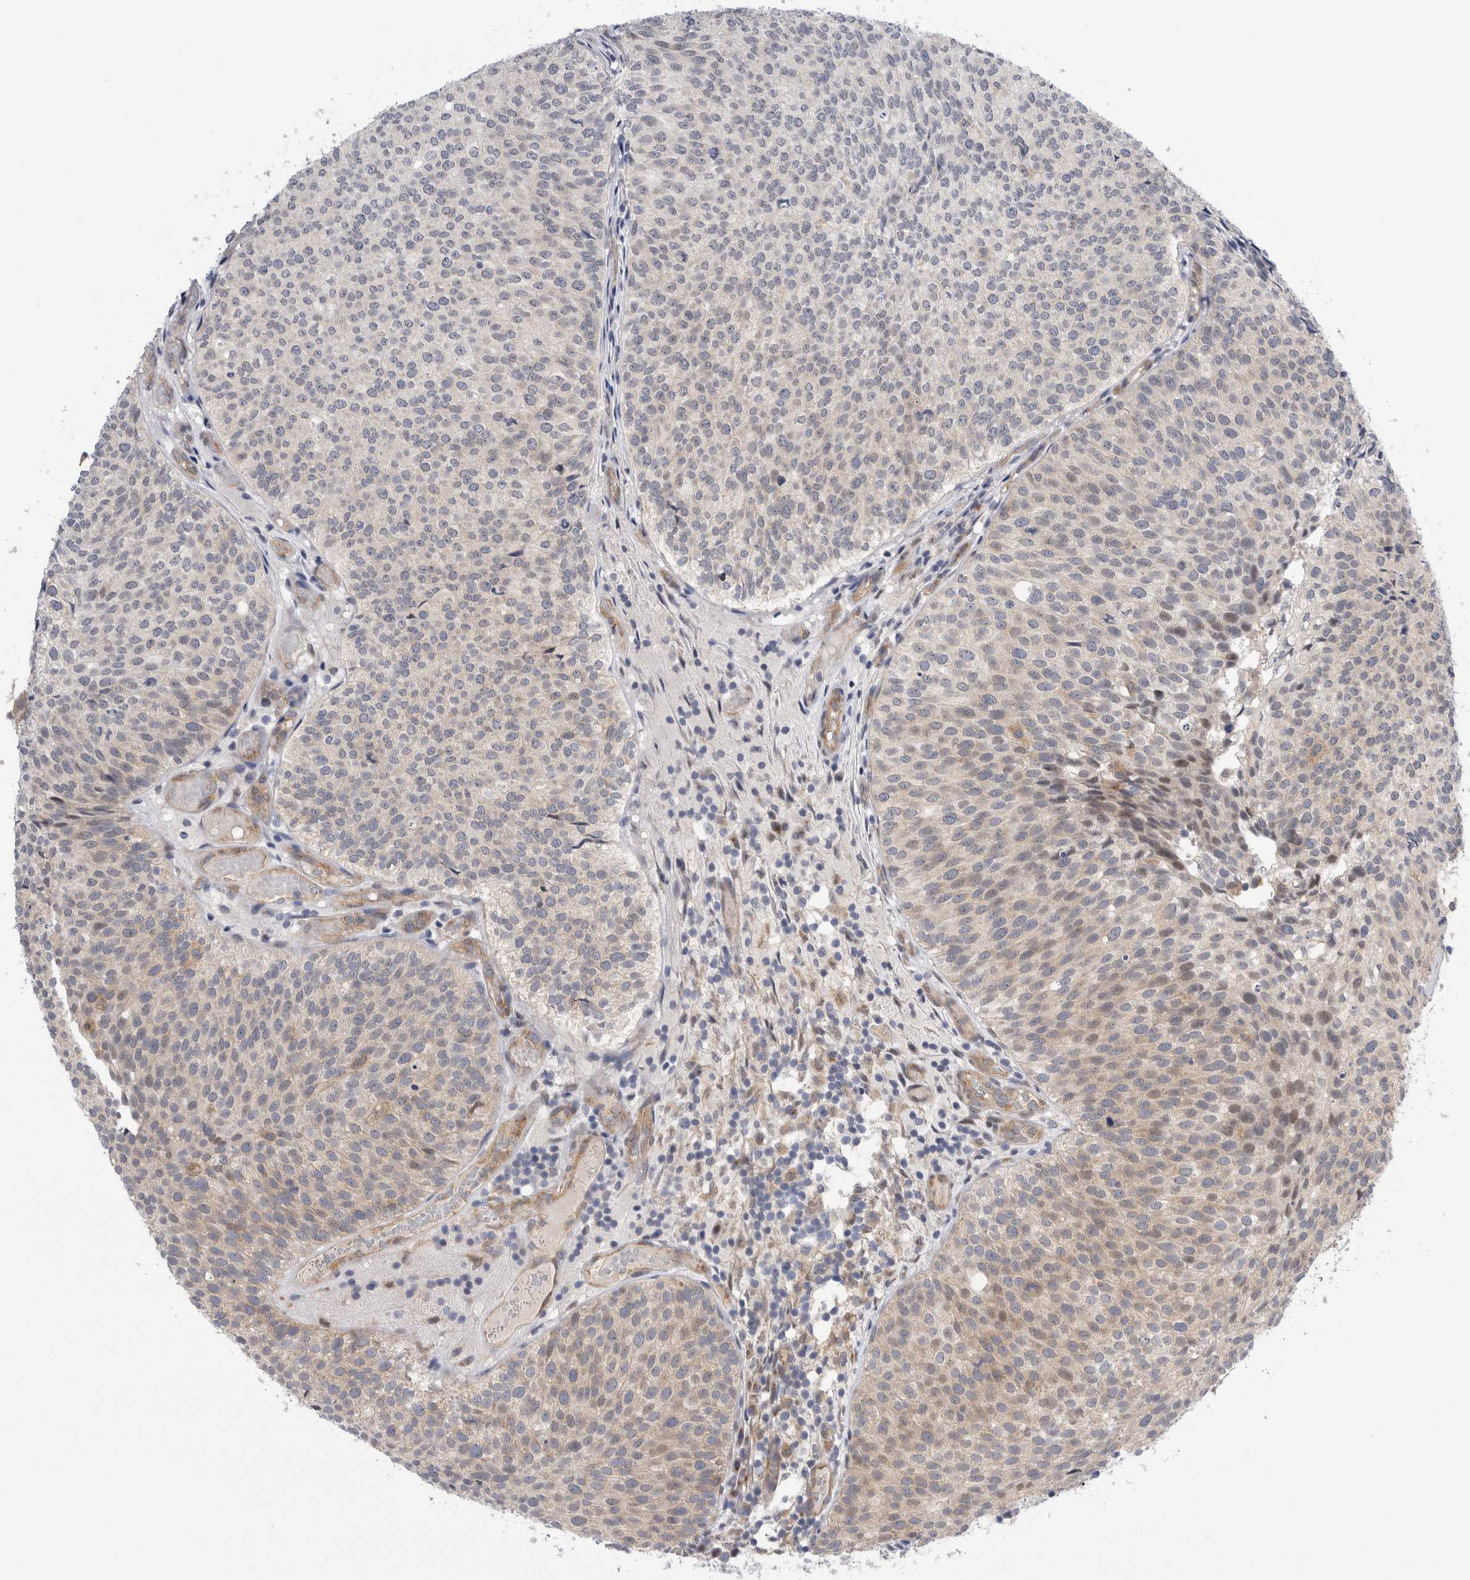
{"staining": {"intensity": "moderate", "quantity": "<25%", "location": "cytoplasmic/membranous,nuclear"}, "tissue": "urothelial cancer", "cell_type": "Tumor cells", "image_type": "cancer", "snomed": [{"axis": "morphology", "description": "Urothelial carcinoma, Low grade"}, {"axis": "topography", "description": "Urinary bladder"}], "caption": "Tumor cells exhibit low levels of moderate cytoplasmic/membranous and nuclear positivity in about <25% of cells in low-grade urothelial carcinoma. Nuclei are stained in blue.", "gene": "TAFA5", "patient": {"sex": "male", "age": 86}}